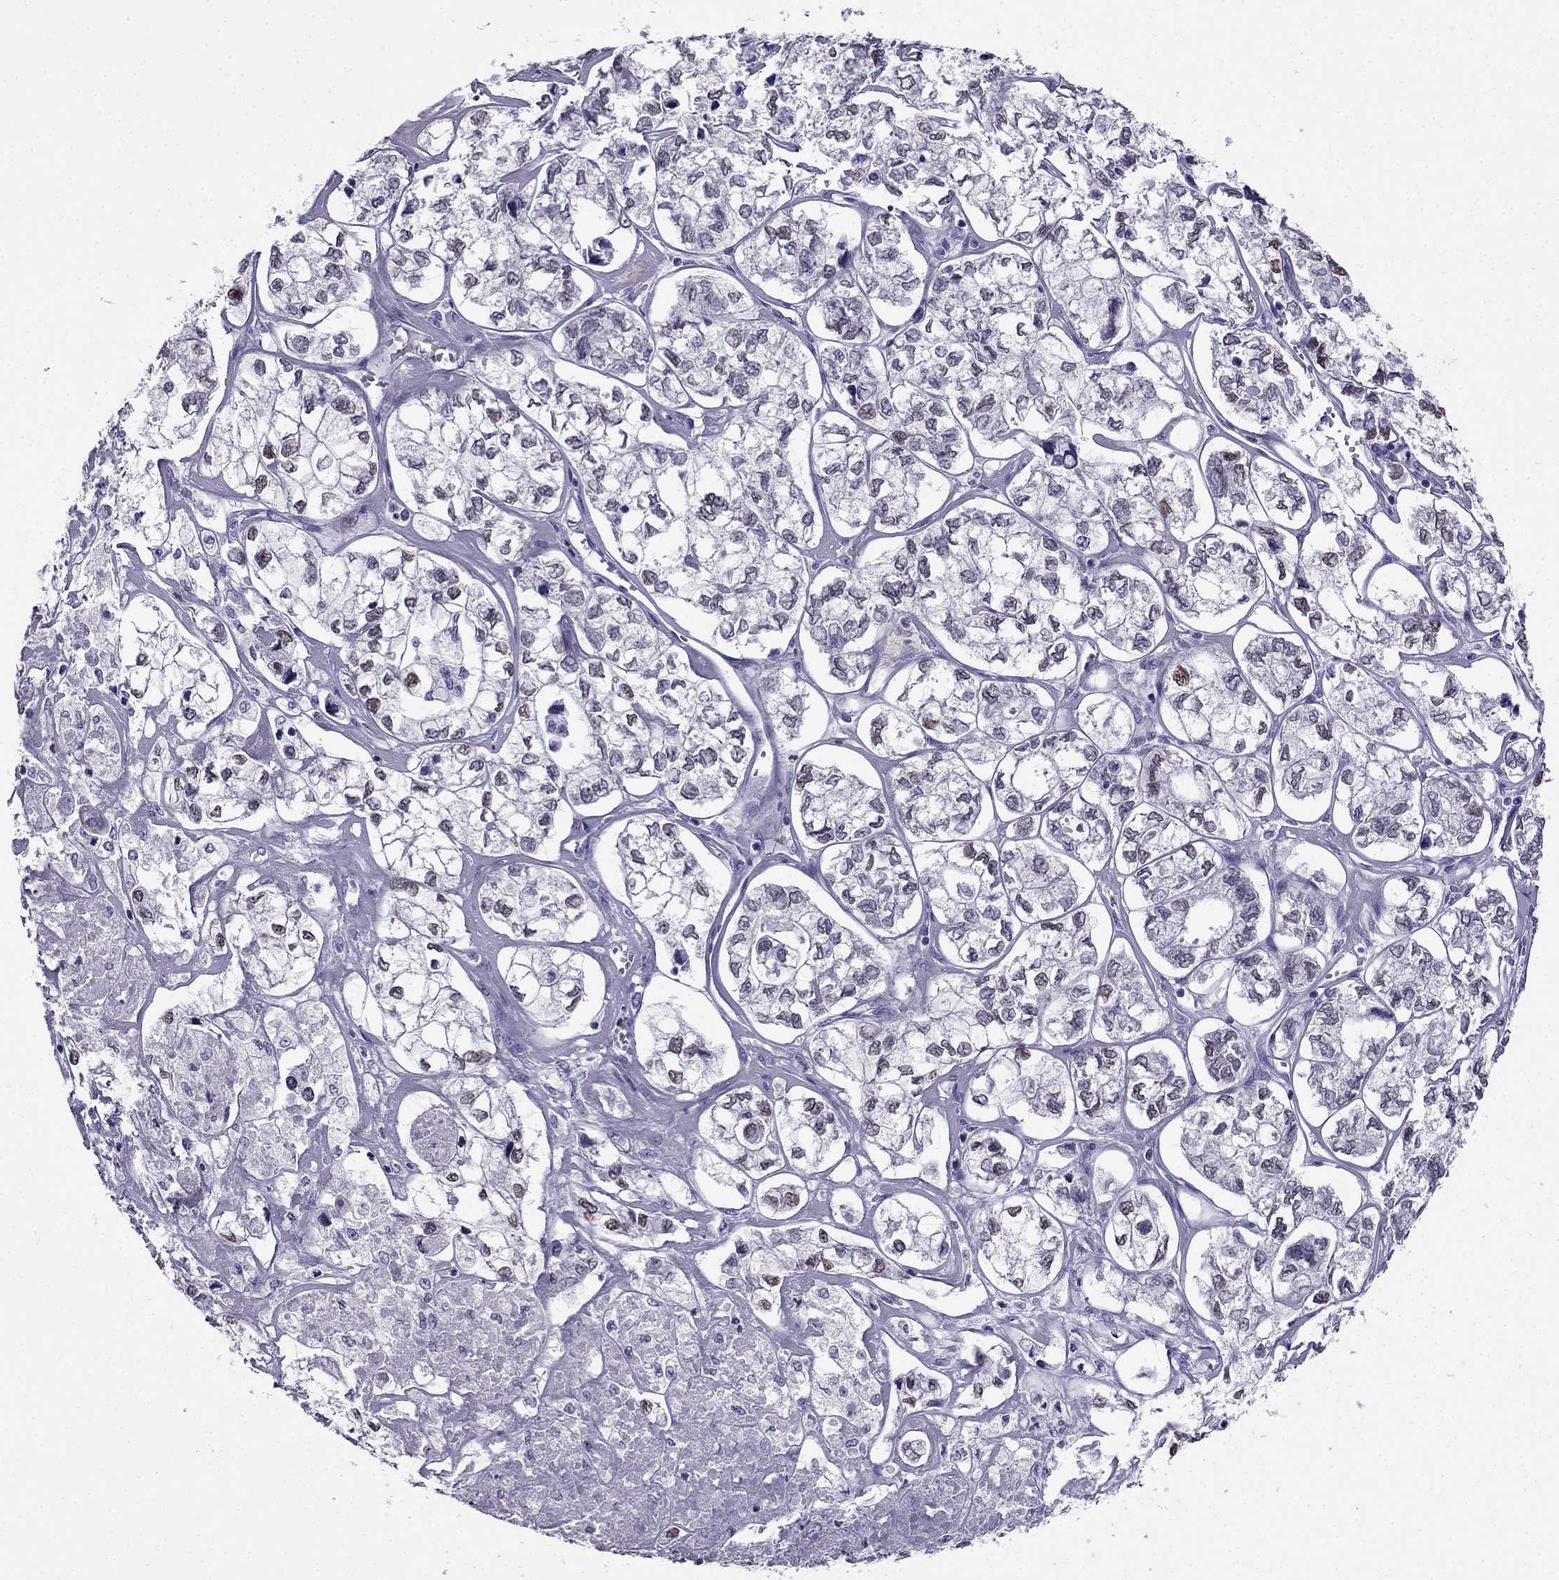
{"staining": {"intensity": "strong", "quantity": "25%-75%", "location": "nuclear"}, "tissue": "ovarian cancer", "cell_type": "Tumor cells", "image_type": "cancer", "snomed": [{"axis": "morphology", "description": "Carcinoma, endometroid"}, {"axis": "topography", "description": "Ovary"}], "caption": "A high-resolution image shows immunohistochemistry staining of ovarian cancer, which displays strong nuclear positivity in approximately 25%-75% of tumor cells. (Stains: DAB (3,3'-diaminobenzidine) in brown, nuclei in blue, Microscopy: brightfield microscopy at high magnification).", "gene": "ARID3A", "patient": {"sex": "female", "age": 64}}